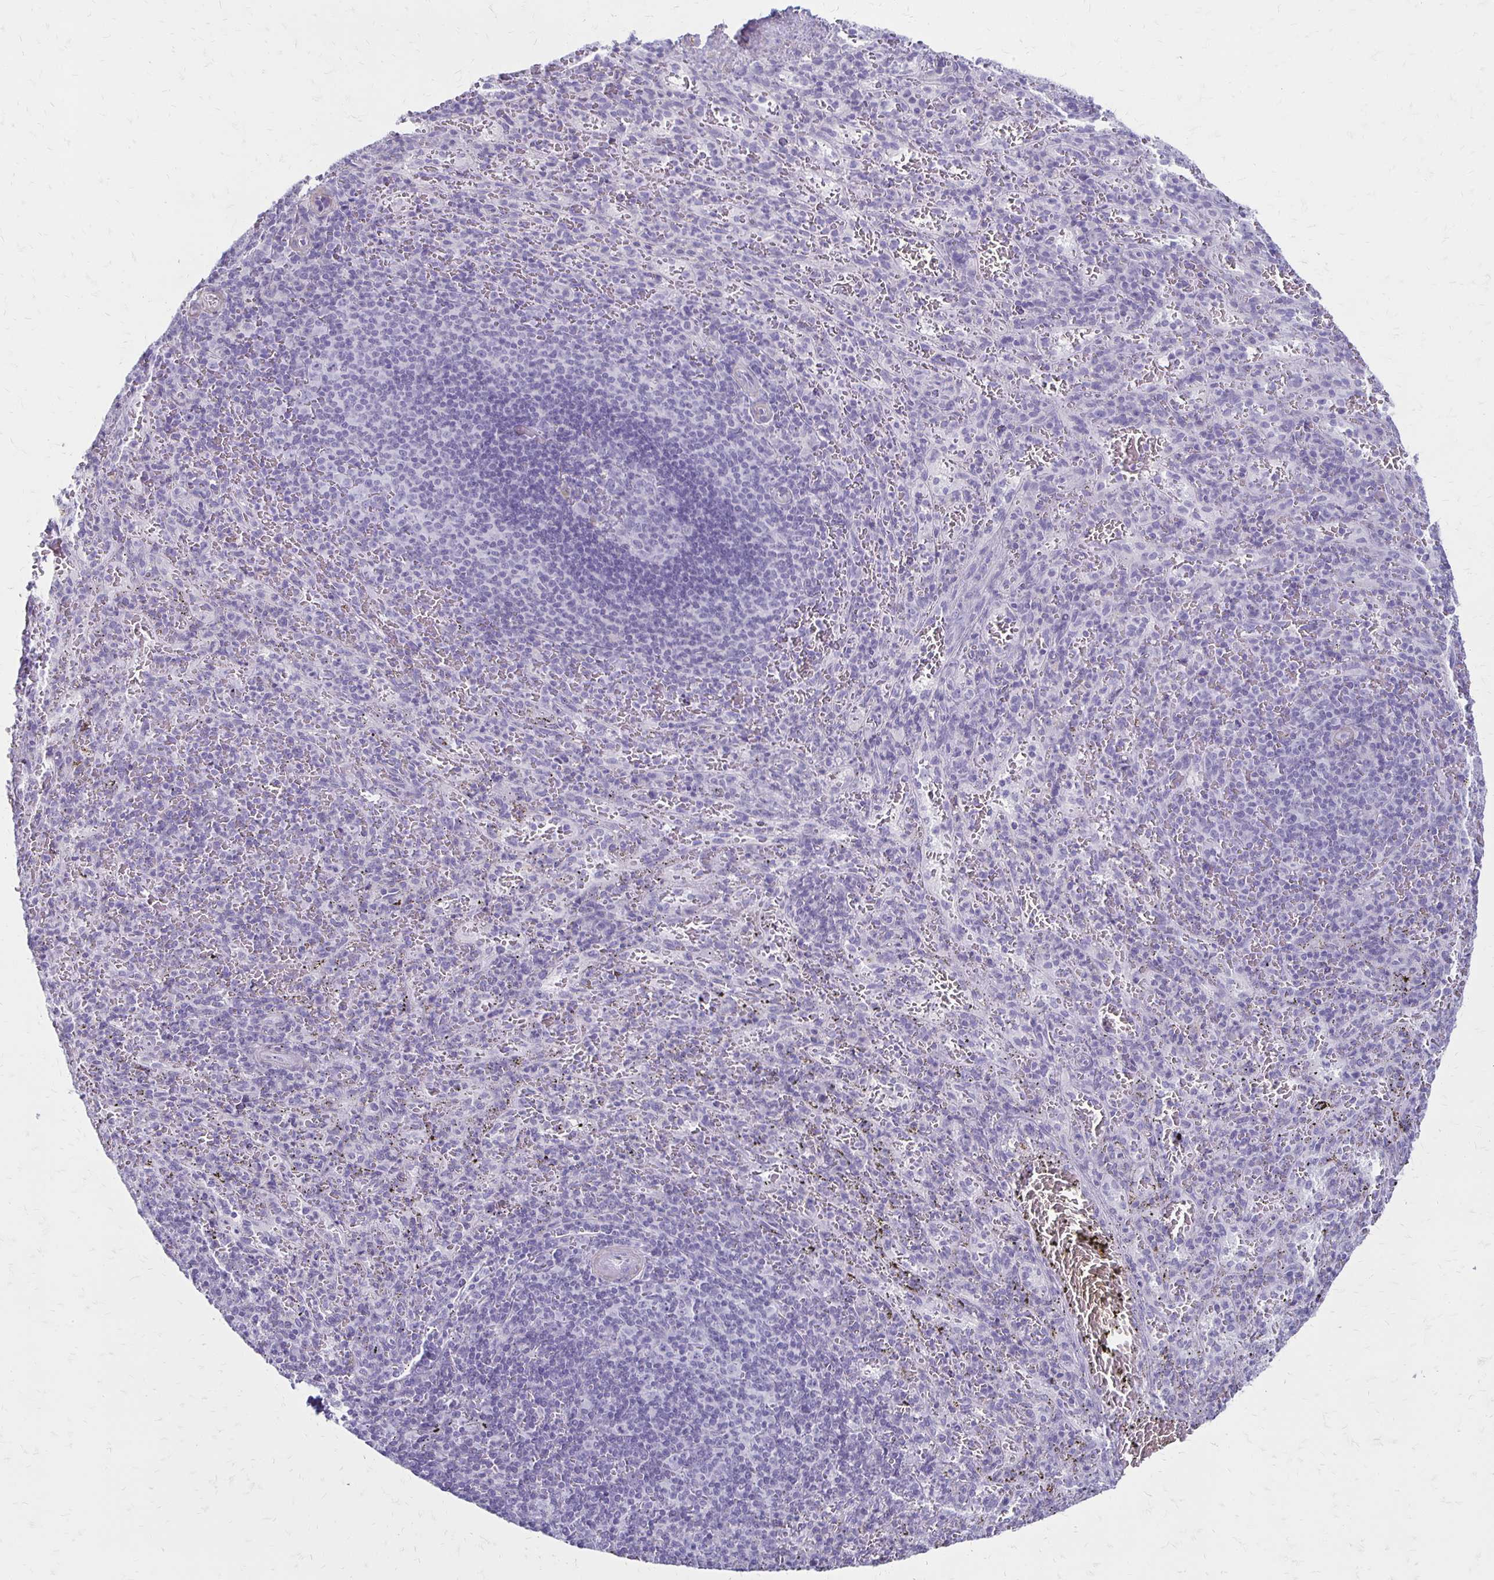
{"staining": {"intensity": "negative", "quantity": "none", "location": "none"}, "tissue": "spleen", "cell_type": "Cells in red pulp", "image_type": "normal", "snomed": [{"axis": "morphology", "description": "Normal tissue, NOS"}, {"axis": "topography", "description": "Spleen"}], "caption": "There is no significant expression in cells in red pulp of spleen. (Stains: DAB immunohistochemistry with hematoxylin counter stain, Microscopy: brightfield microscopy at high magnification).", "gene": "IVL", "patient": {"sex": "male", "age": 57}}